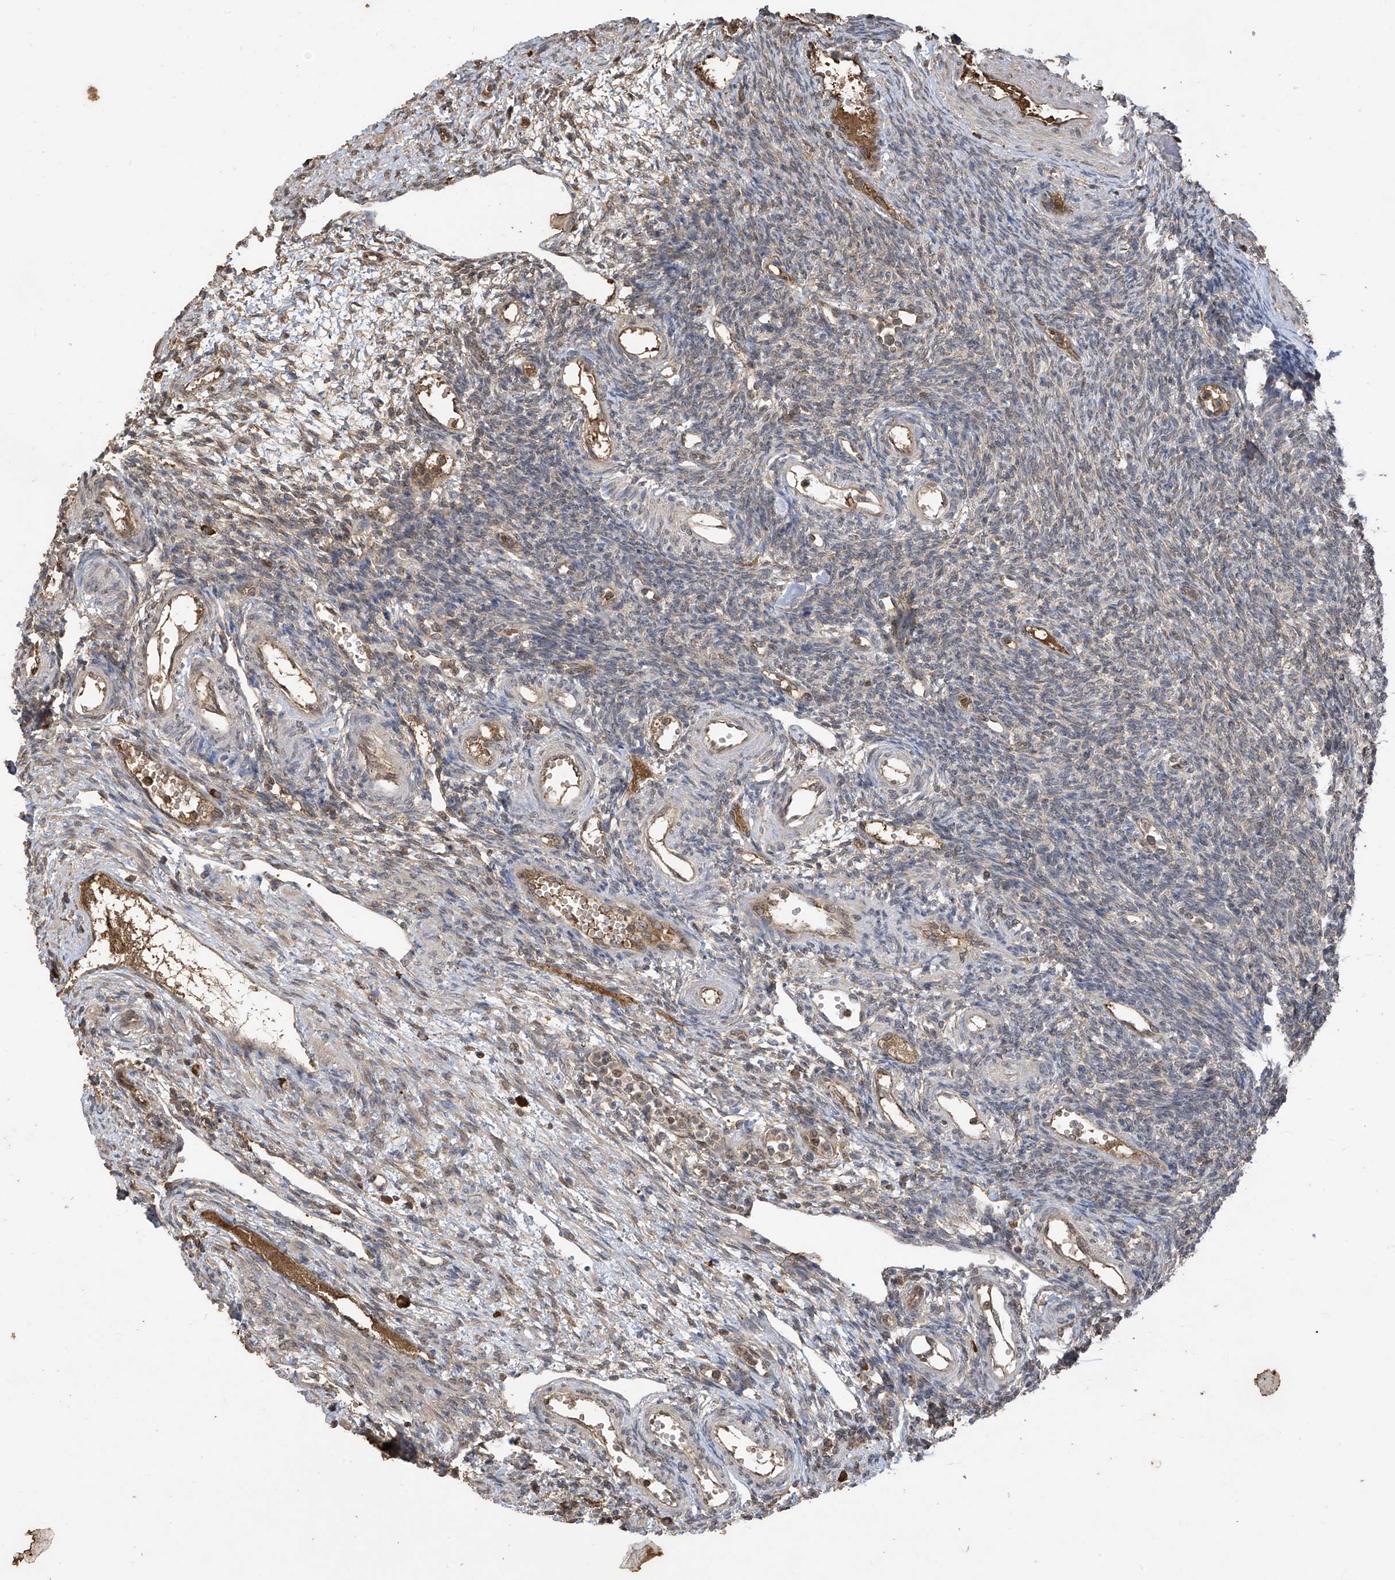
{"staining": {"intensity": "weak", "quantity": "<25%", "location": "cytoplasmic/membranous"}, "tissue": "ovary", "cell_type": "Ovarian stroma cells", "image_type": "normal", "snomed": [{"axis": "morphology", "description": "Normal tissue, NOS"}, {"axis": "morphology", "description": "Cyst, NOS"}, {"axis": "topography", "description": "Ovary"}], "caption": "A photomicrograph of ovary stained for a protein exhibits no brown staining in ovarian stroma cells.", "gene": "PNPT1", "patient": {"sex": "female", "age": 33}}